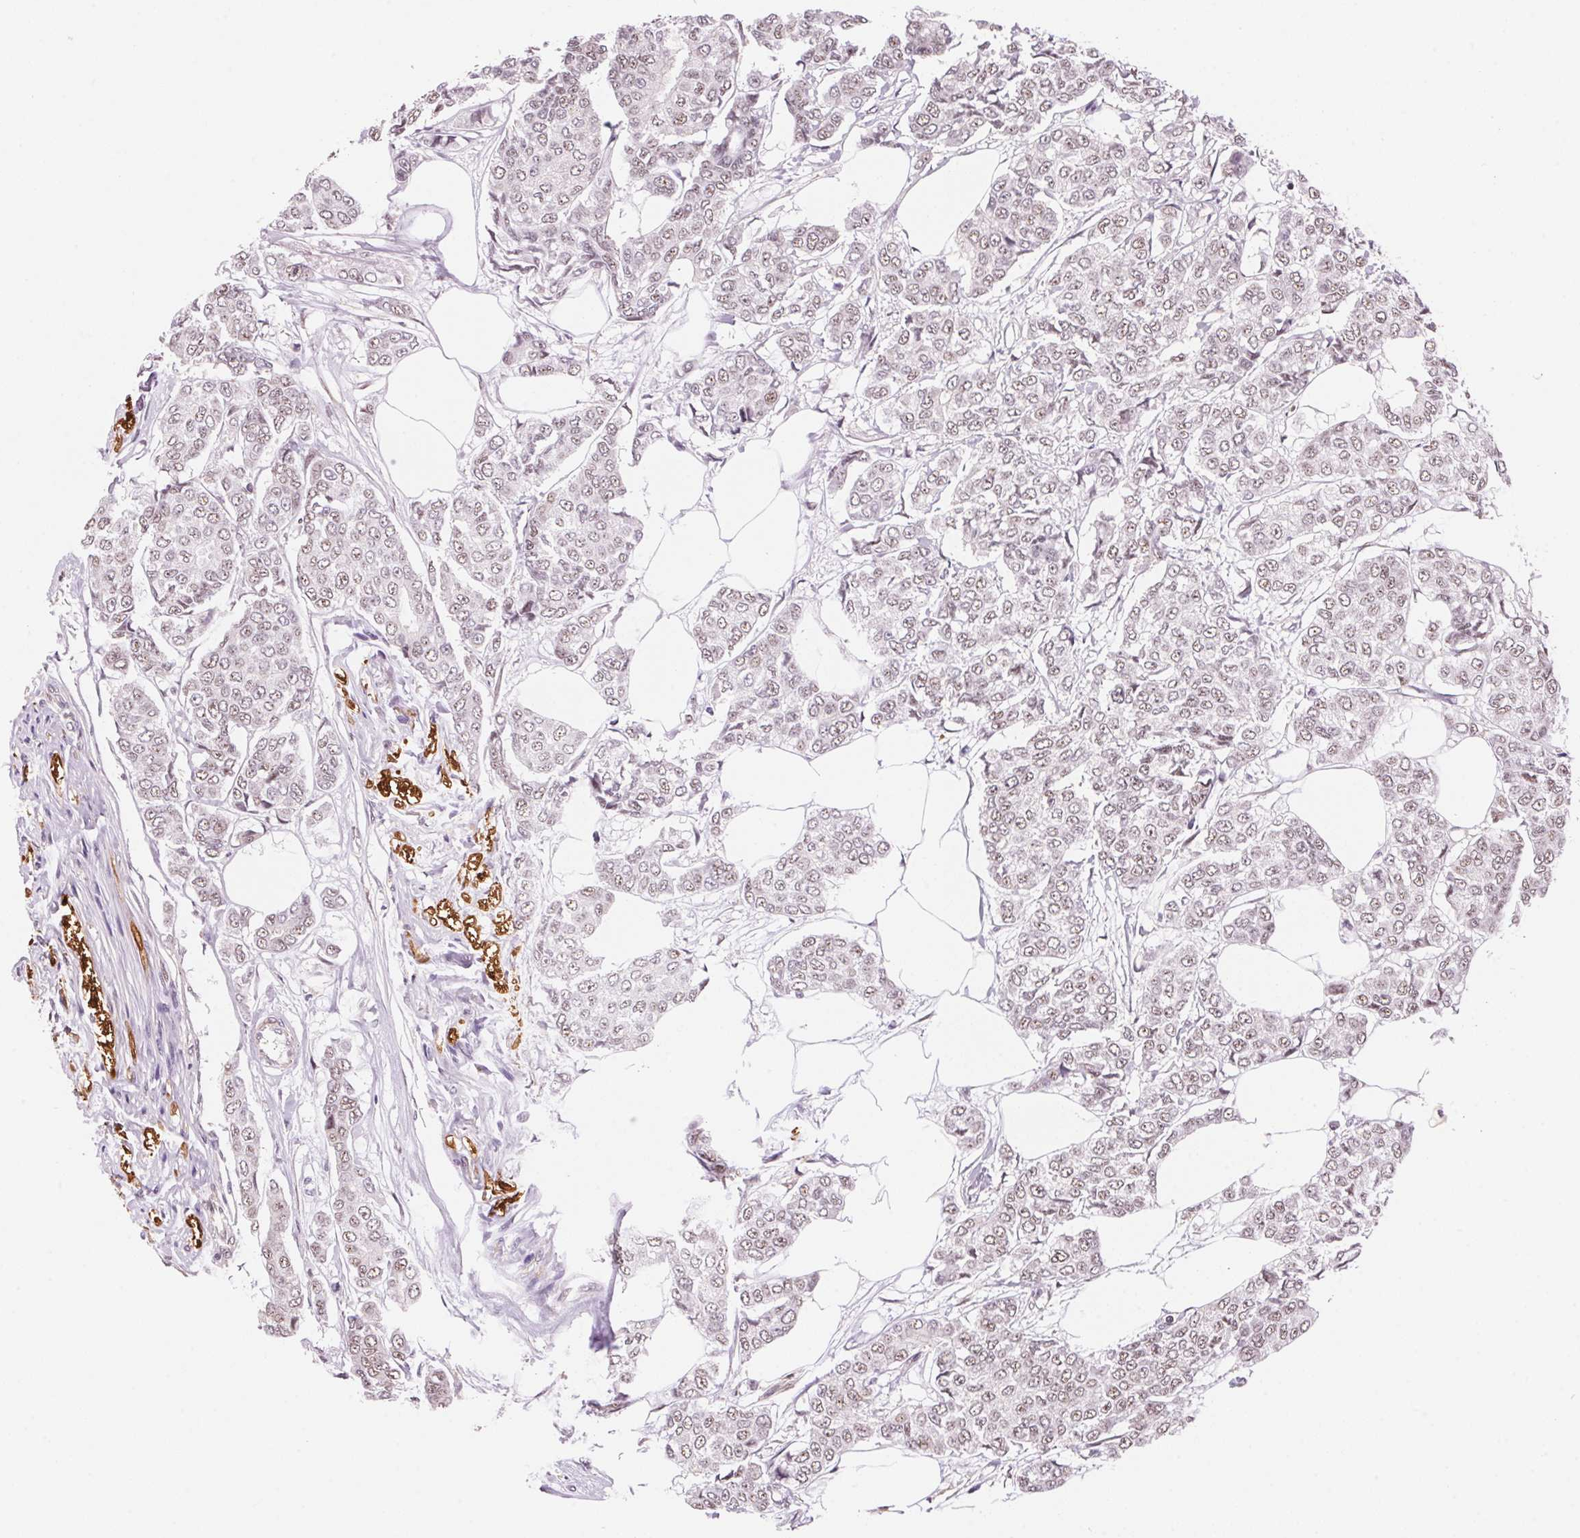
{"staining": {"intensity": "negative", "quantity": "none", "location": "none"}, "tissue": "breast cancer", "cell_type": "Tumor cells", "image_type": "cancer", "snomed": [{"axis": "morphology", "description": "Duct carcinoma"}, {"axis": "topography", "description": "Breast"}], "caption": "A histopathology image of breast cancer (infiltrating ductal carcinoma) stained for a protein exhibits no brown staining in tumor cells.", "gene": "HNRNPDL", "patient": {"sex": "female", "age": 94}}